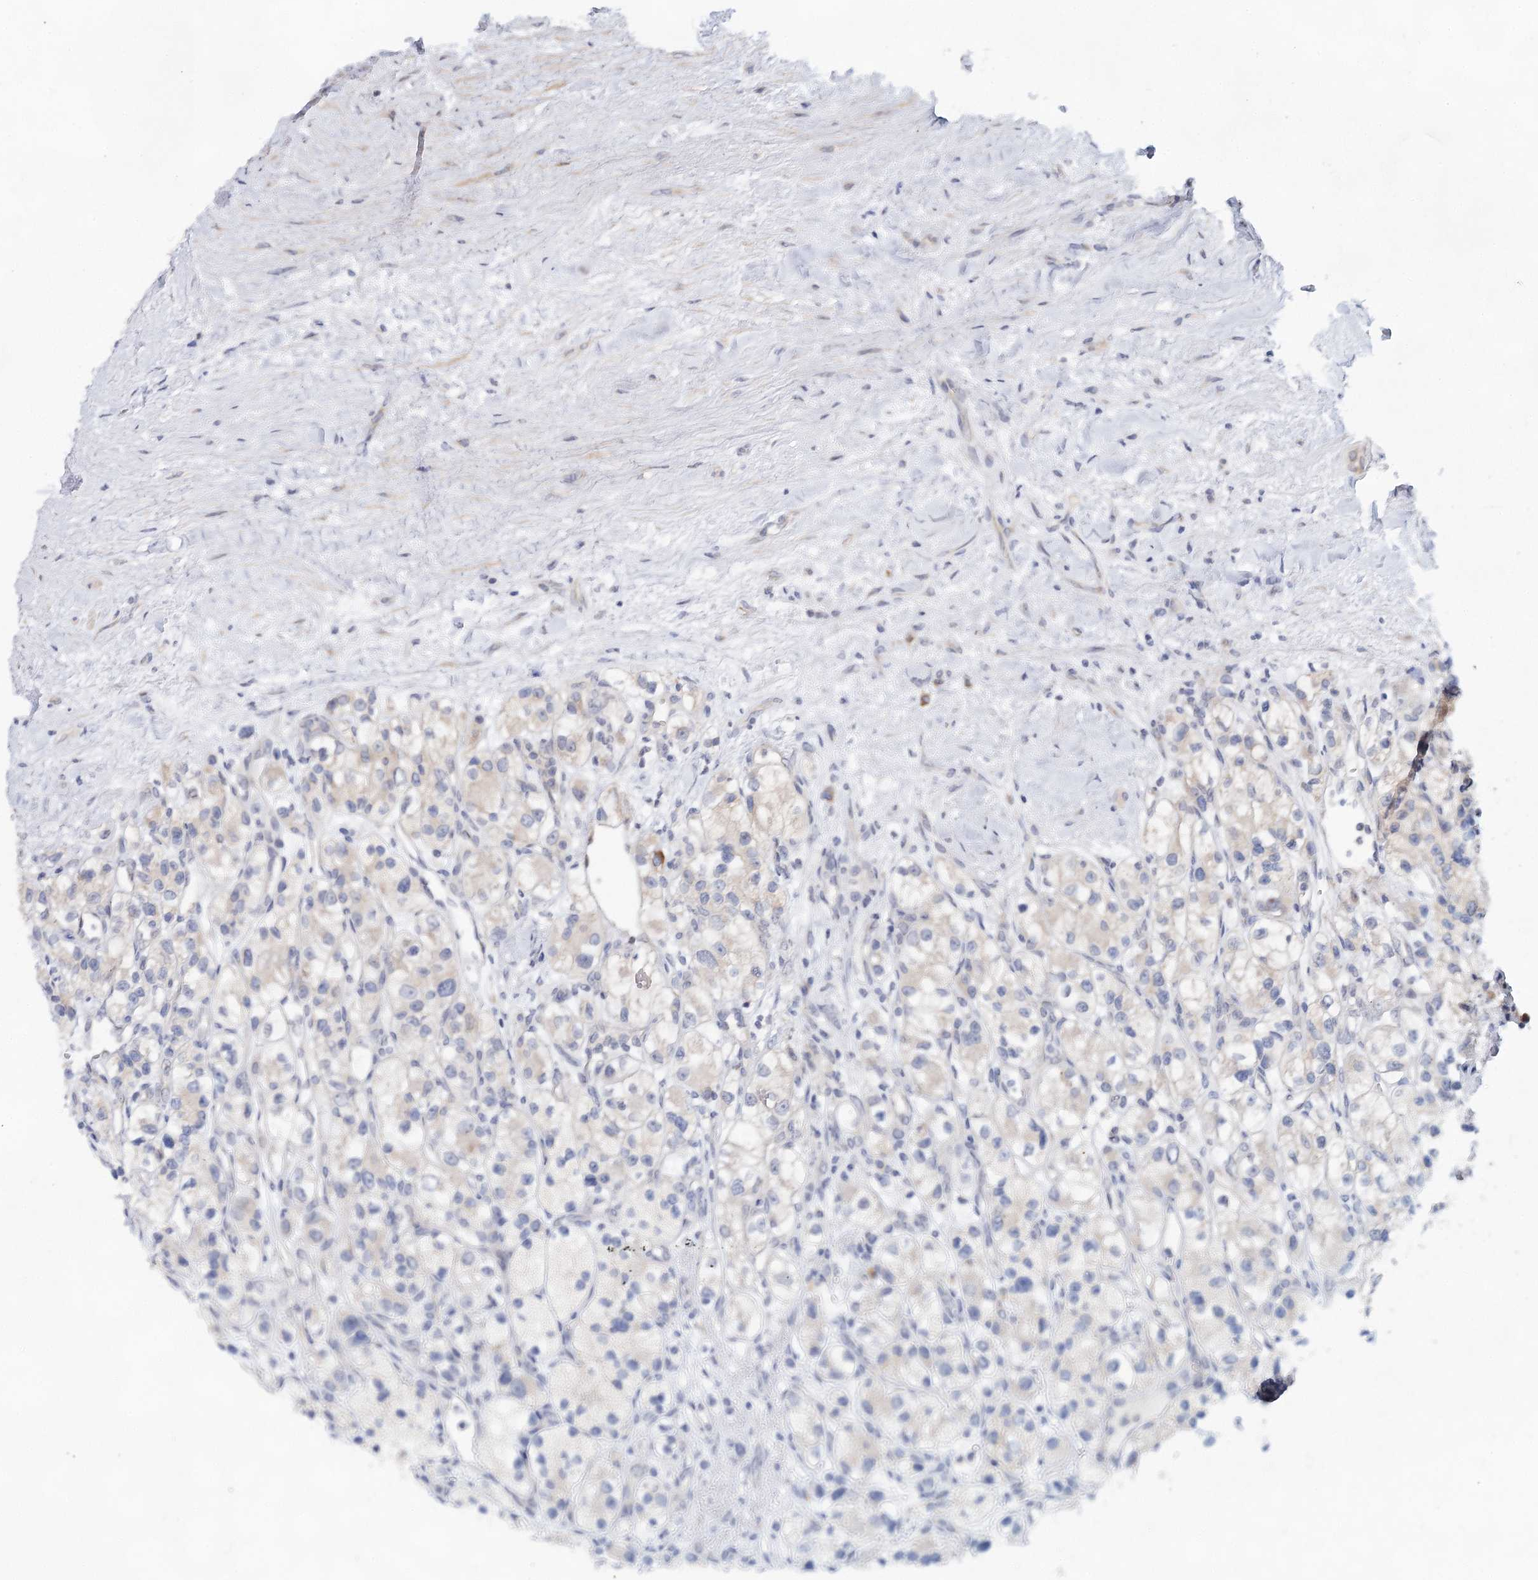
{"staining": {"intensity": "negative", "quantity": "none", "location": "none"}, "tissue": "renal cancer", "cell_type": "Tumor cells", "image_type": "cancer", "snomed": [{"axis": "morphology", "description": "Adenocarcinoma, NOS"}, {"axis": "topography", "description": "Kidney"}], "caption": "This is an immunohistochemistry histopathology image of renal cancer (adenocarcinoma). There is no staining in tumor cells.", "gene": "BLTP1", "patient": {"sex": "female", "age": 57}}